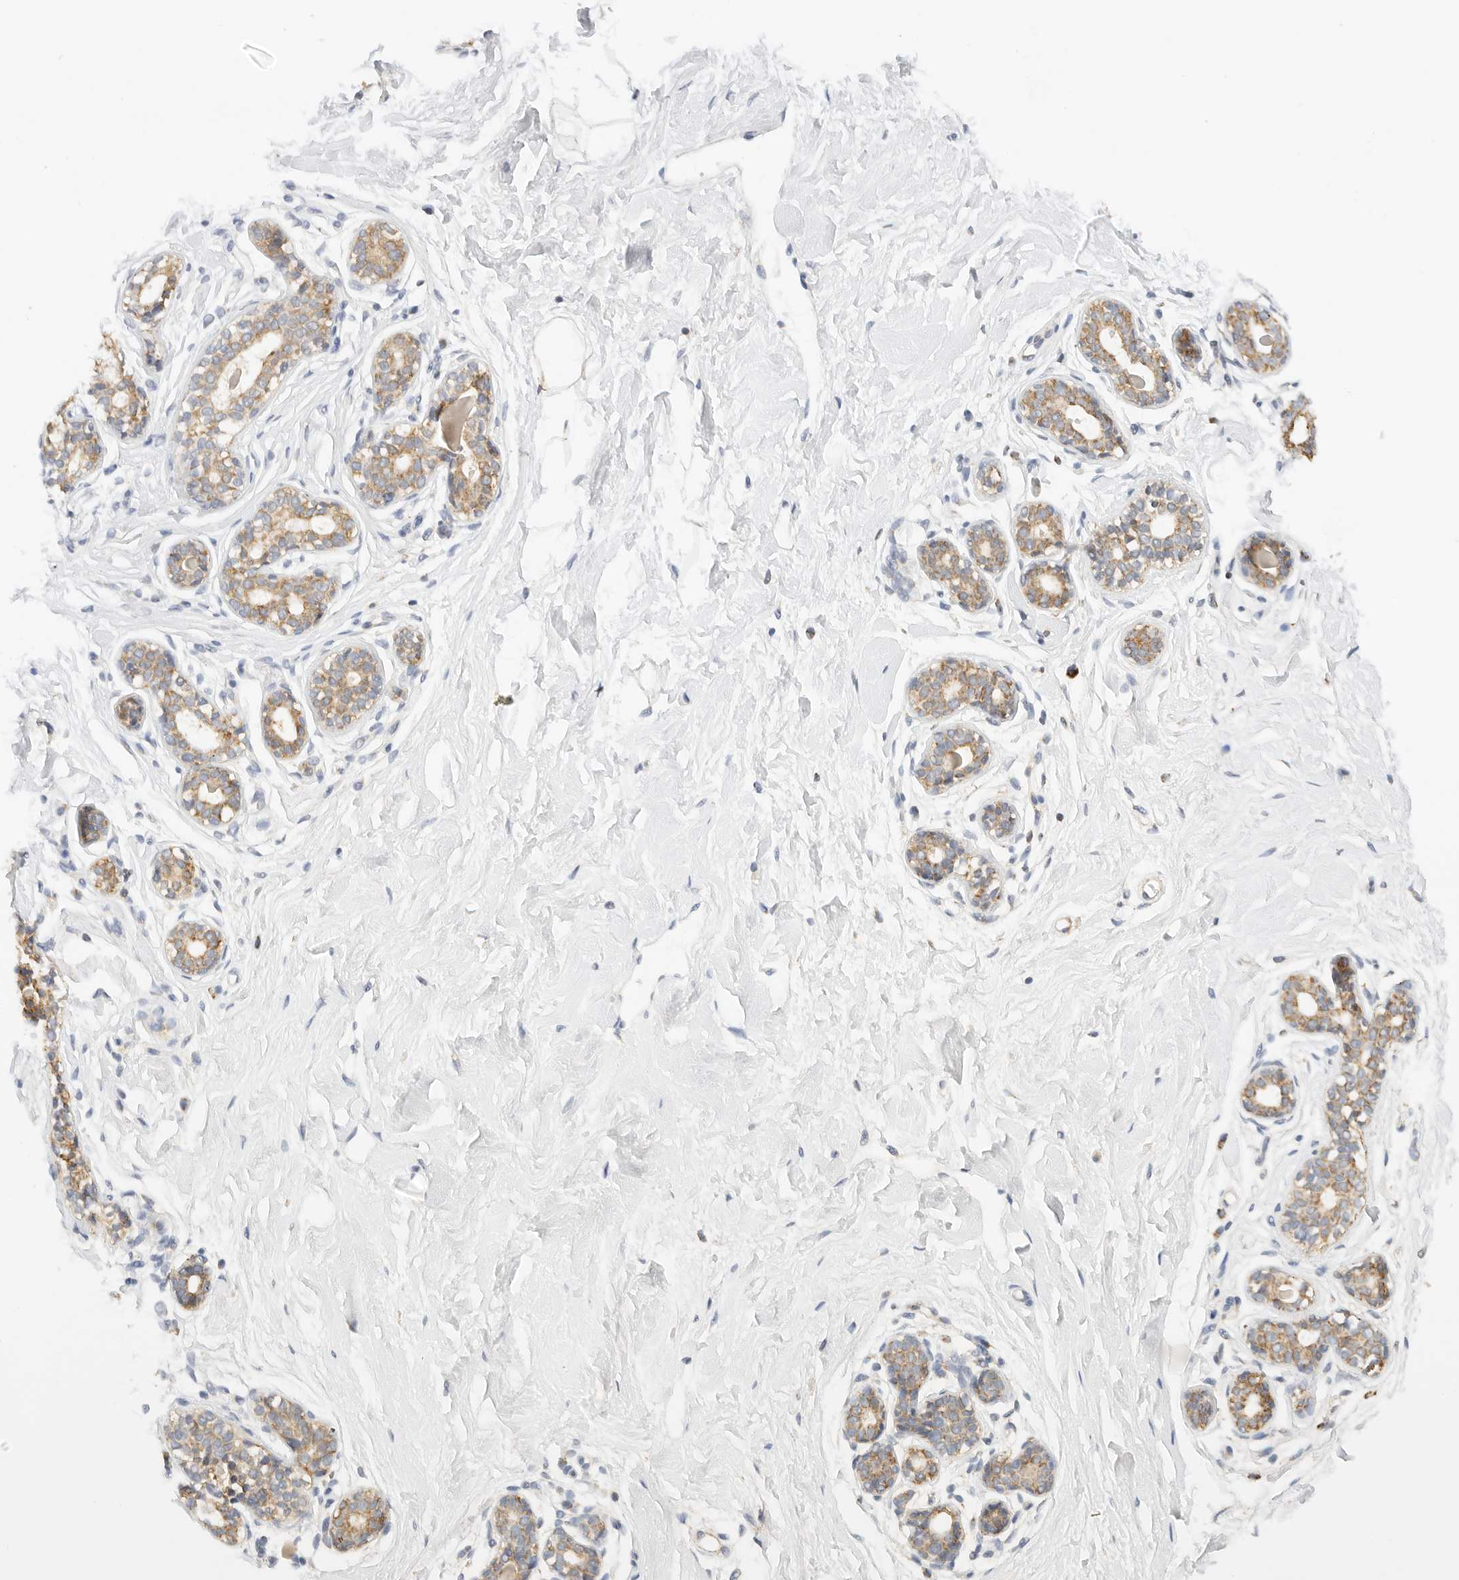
{"staining": {"intensity": "negative", "quantity": "none", "location": "none"}, "tissue": "breast", "cell_type": "Adipocytes", "image_type": "normal", "snomed": [{"axis": "morphology", "description": "Normal tissue, NOS"}, {"axis": "morphology", "description": "Adenoma, NOS"}, {"axis": "topography", "description": "Breast"}], "caption": "This is an immunohistochemistry photomicrograph of benign breast. There is no staining in adipocytes.", "gene": "ATL1", "patient": {"sex": "female", "age": 23}}